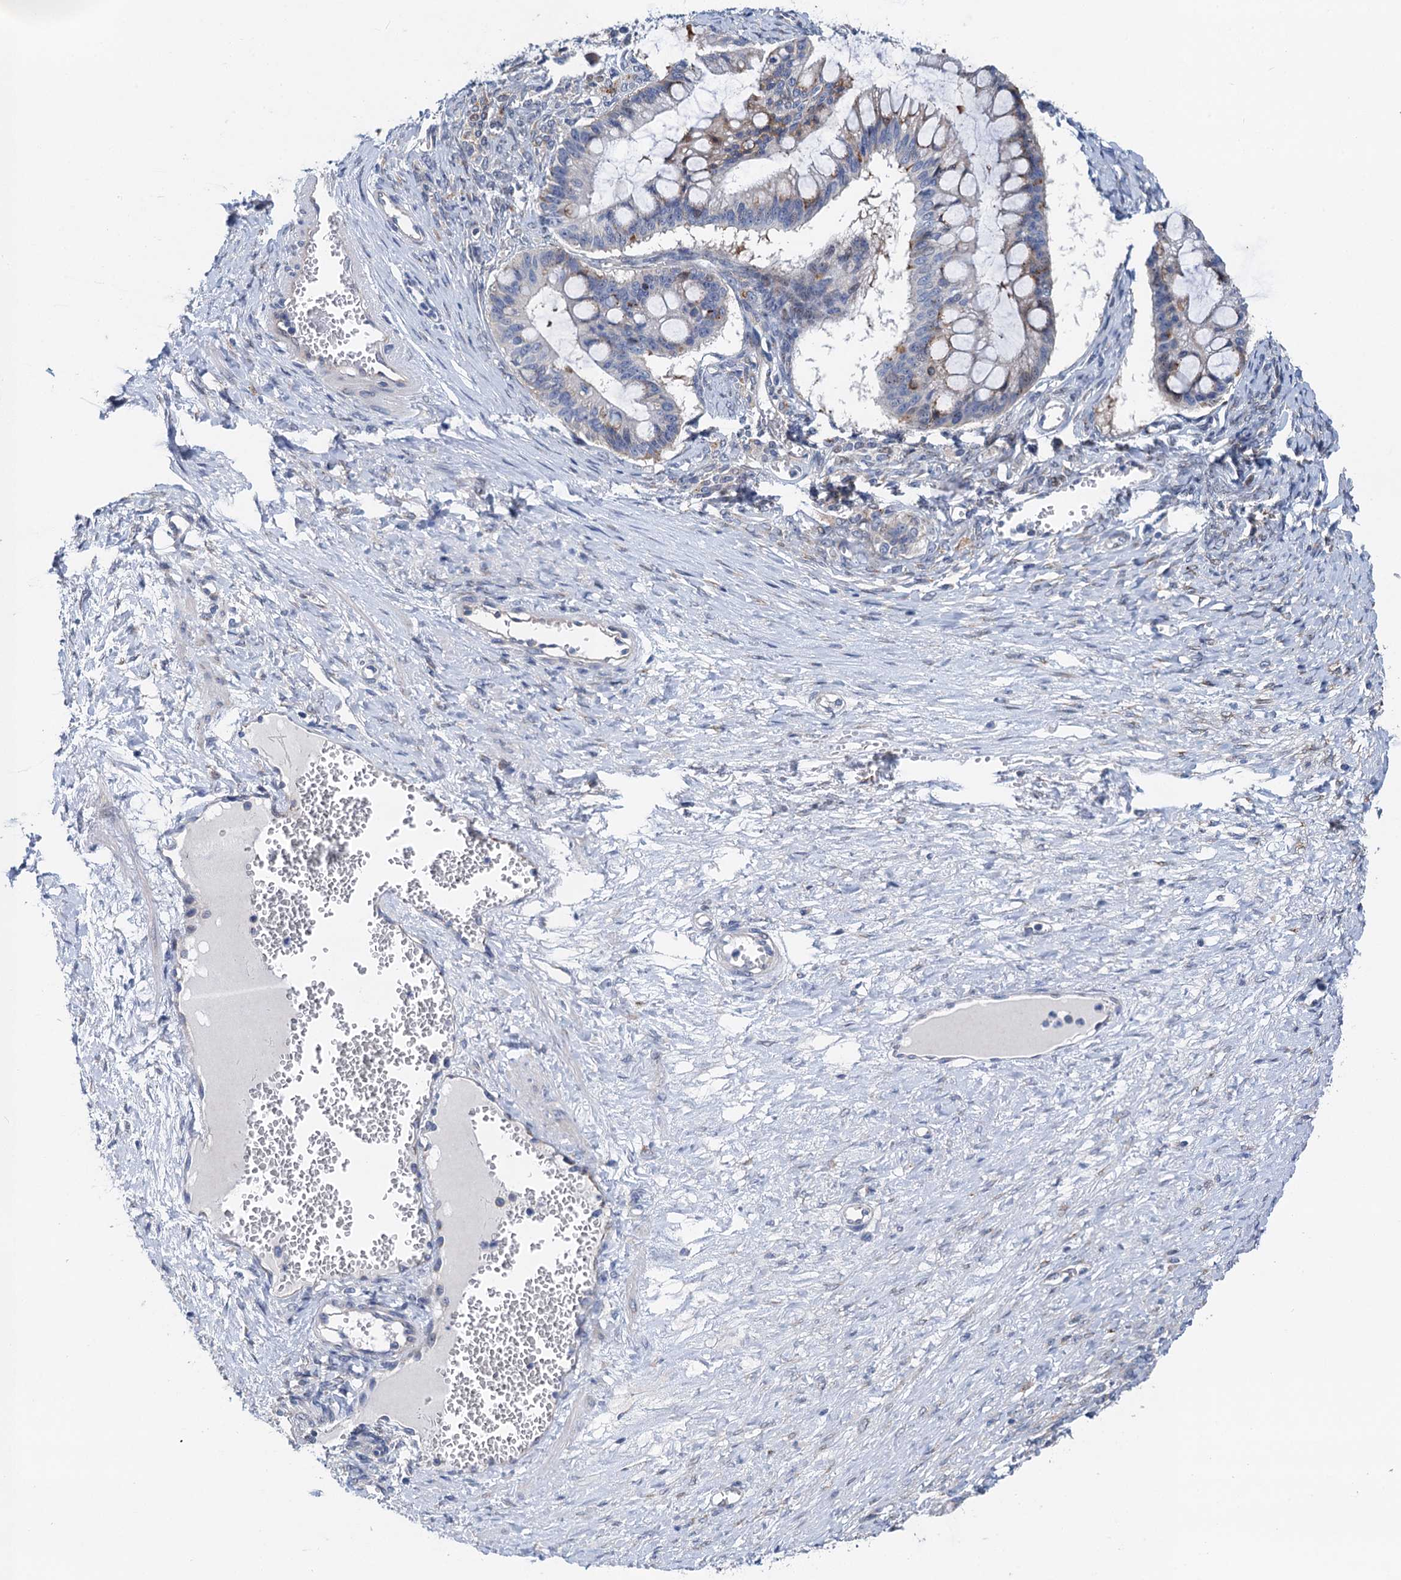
{"staining": {"intensity": "negative", "quantity": "none", "location": "none"}, "tissue": "ovarian cancer", "cell_type": "Tumor cells", "image_type": "cancer", "snomed": [{"axis": "morphology", "description": "Cystadenocarcinoma, mucinous, NOS"}, {"axis": "topography", "description": "Ovary"}], "caption": "DAB immunohistochemical staining of human mucinous cystadenocarcinoma (ovarian) shows no significant staining in tumor cells.", "gene": "NBEA", "patient": {"sex": "female", "age": 73}}